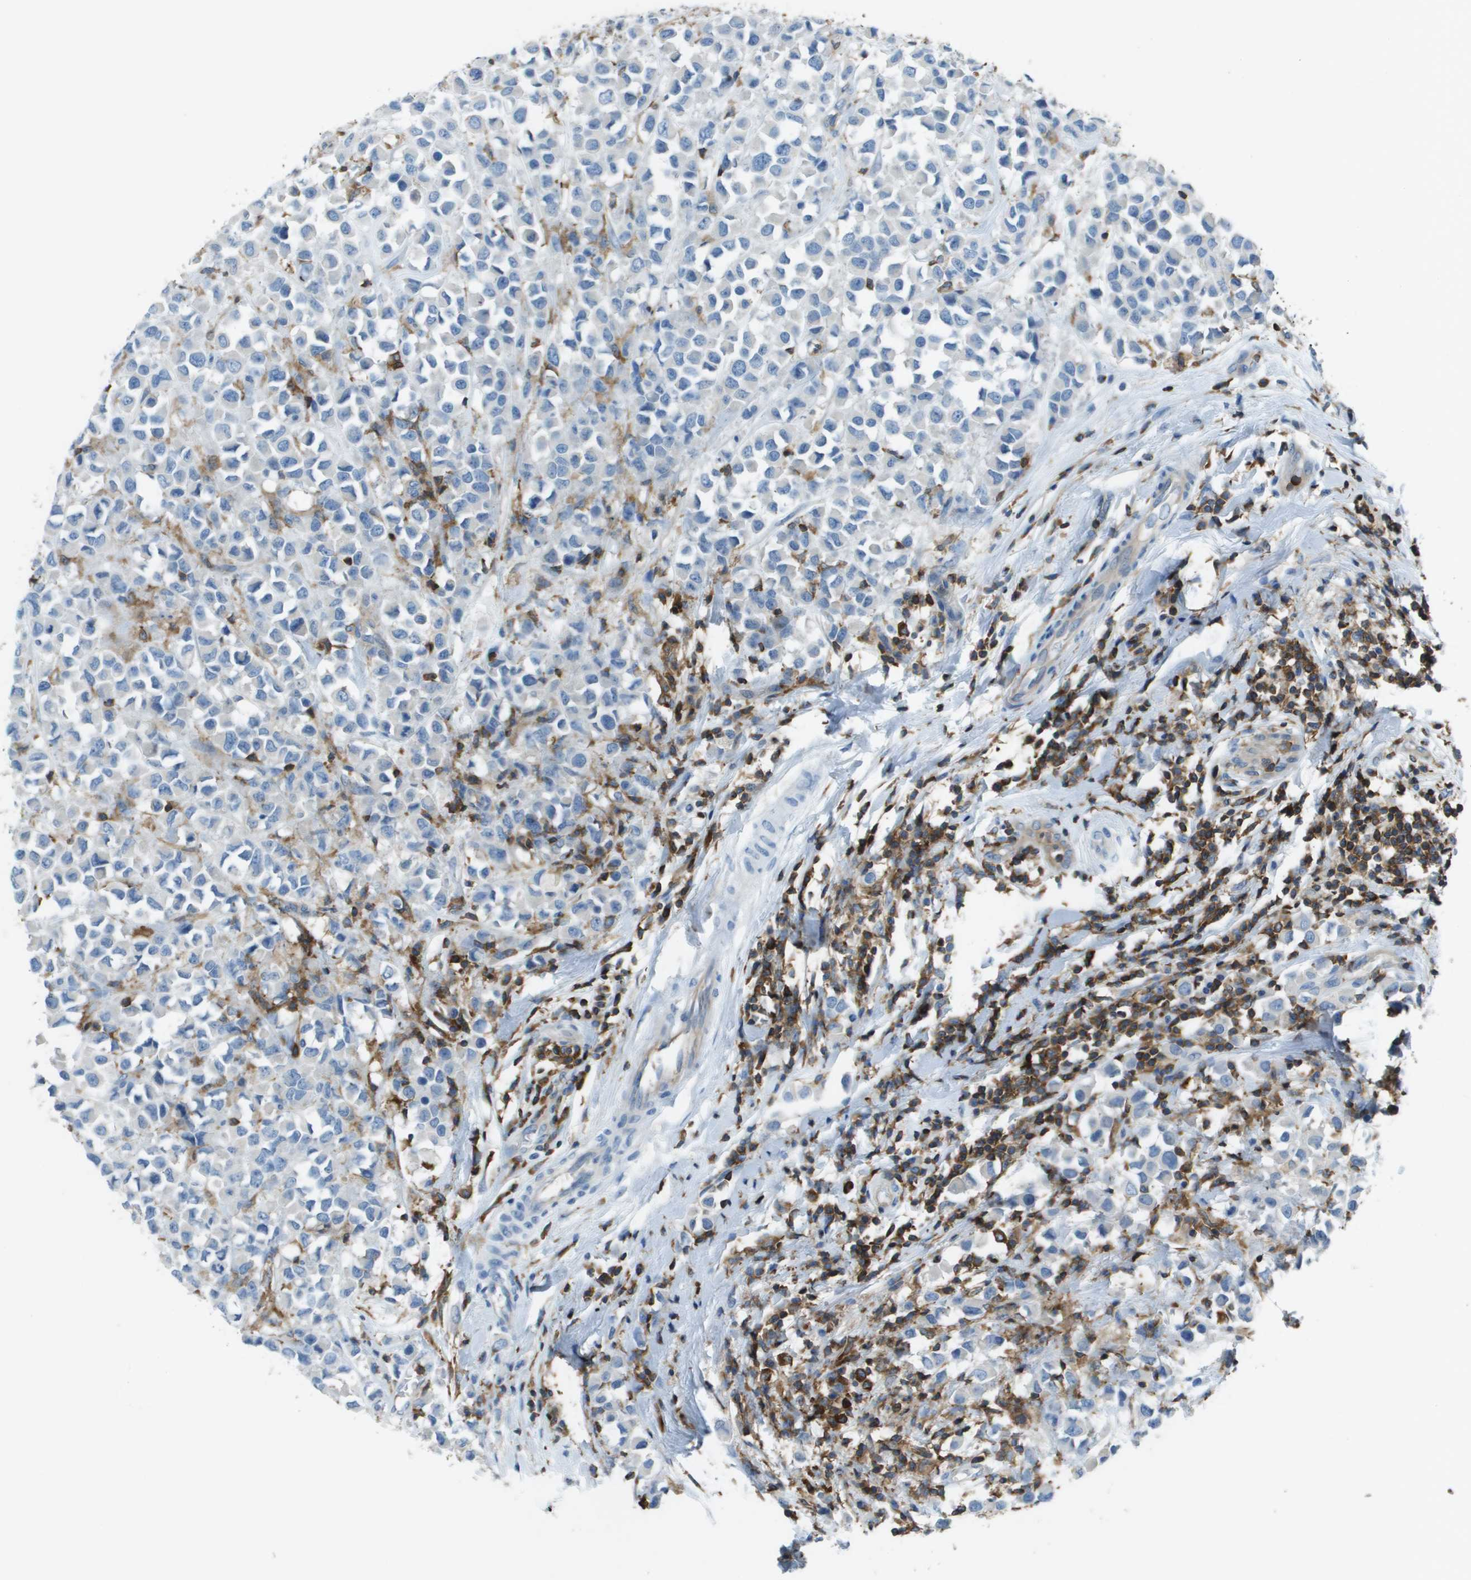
{"staining": {"intensity": "negative", "quantity": "none", "location": "none"}, "tissue": "breast cancer", "cell_type": "Tumor cells", "image_type": "cancer", "snomed": [{"axis": "morphology", "description": "Duct carcinoma"}, {"axis": "topography", "description": "Breast"}], "caption": "Tumor cells show no significant protein expression in invasive ductal carcinoma (breast). The staining was performed using DAB to visualize the protein expression in brown, while the nuclei were stained in blue with hematoxylin (Magnification: 20x).", "gene": "APBB1IP", "patient": {"sex": "female", "age": 61}}